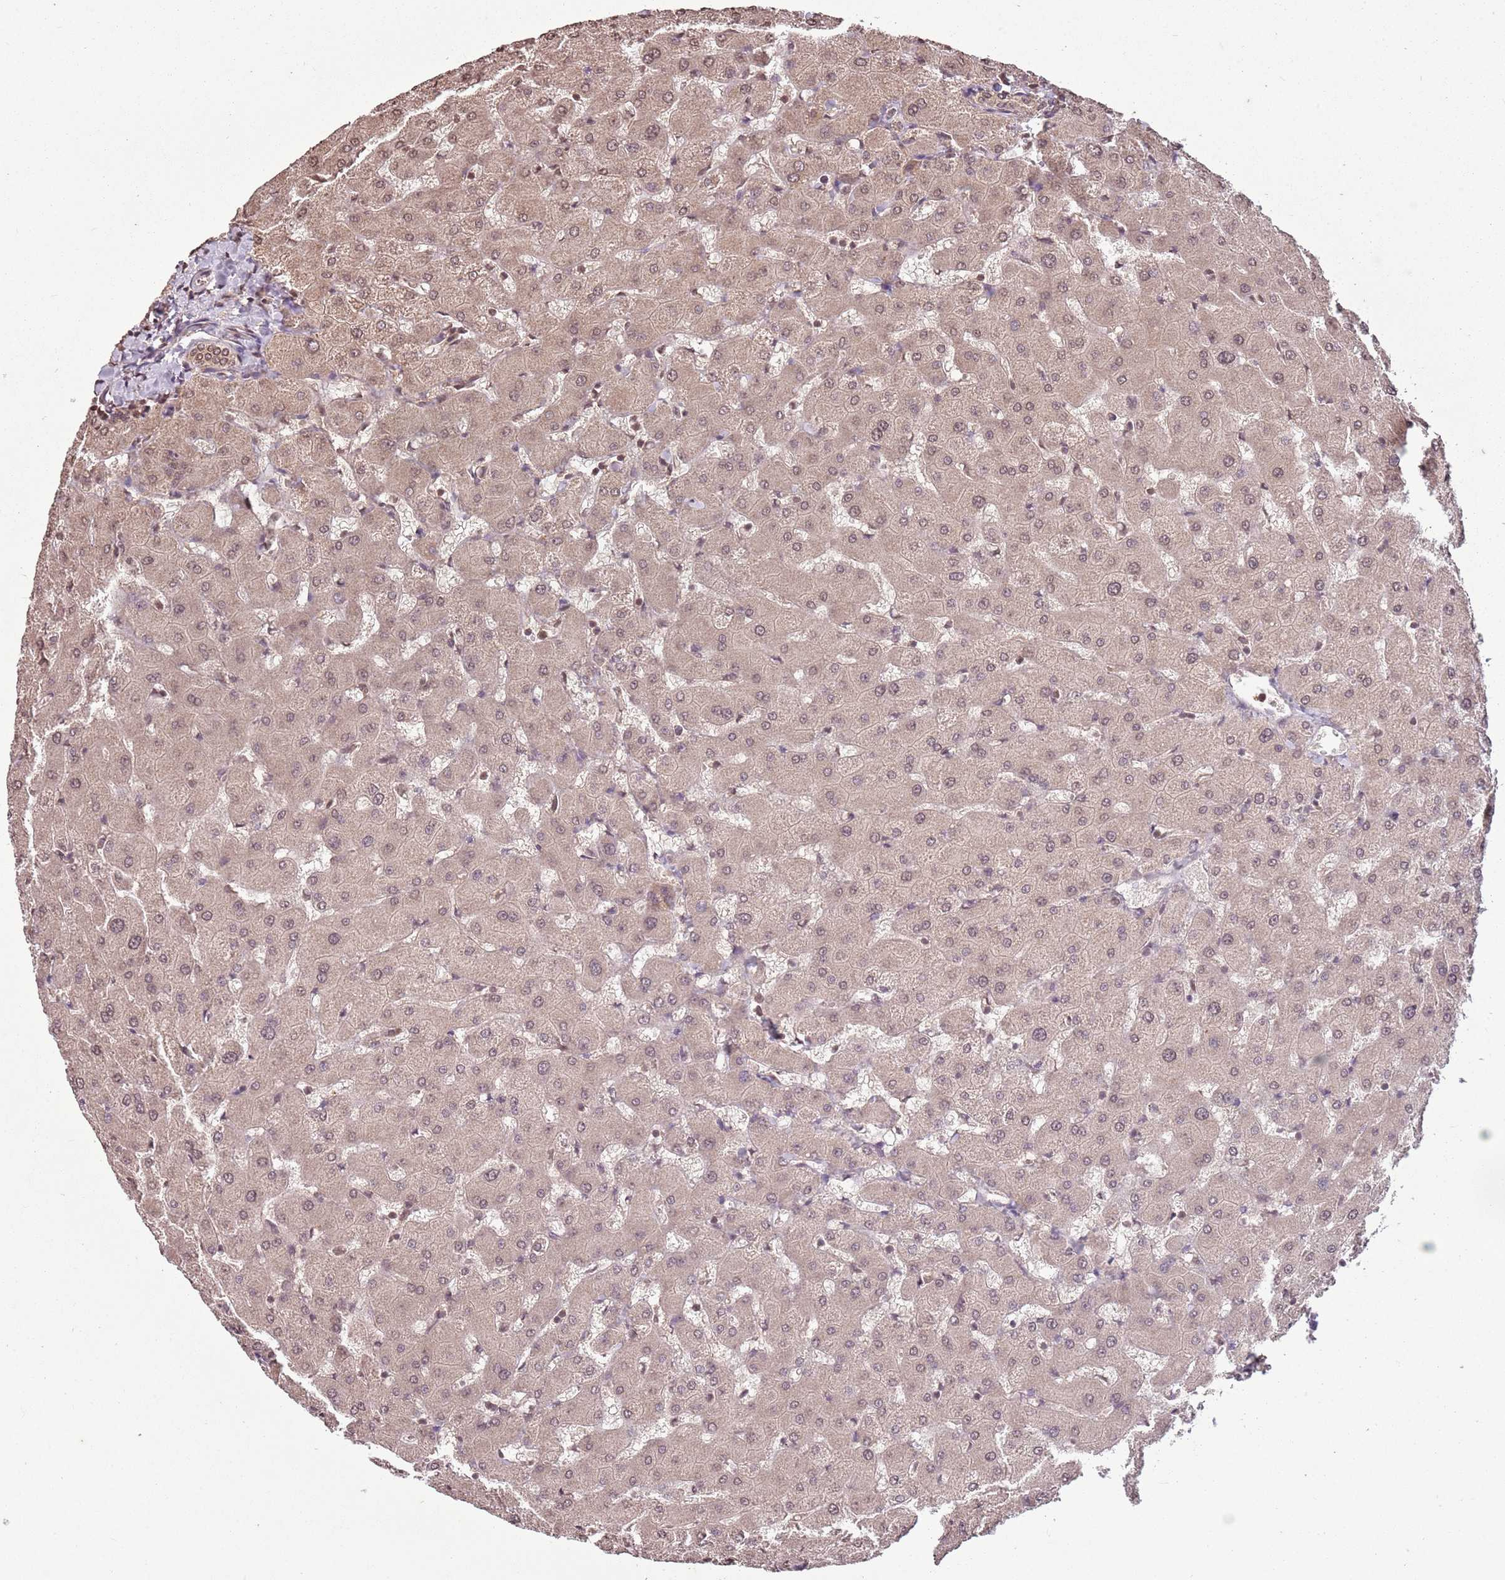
{"staining": {"intensity": "weak", "quantity": ">75%", "location": "nuclear"}, "tissue": "liver", "cell_type": "Cholangiocytes", "image_type": "normal", "snomed": [{"axis": "morphology", "description": "Normal tissue, NOS"}, {"axis": "topography", "description": "Liver"}], "caption": "This image shows IHC staining of unremarkable liver, with low weak nuclear positivity in approximately >75% of cholangiocytes.", "gene": "CAPN9", "patient": {"sex": "female", "age": 63}}